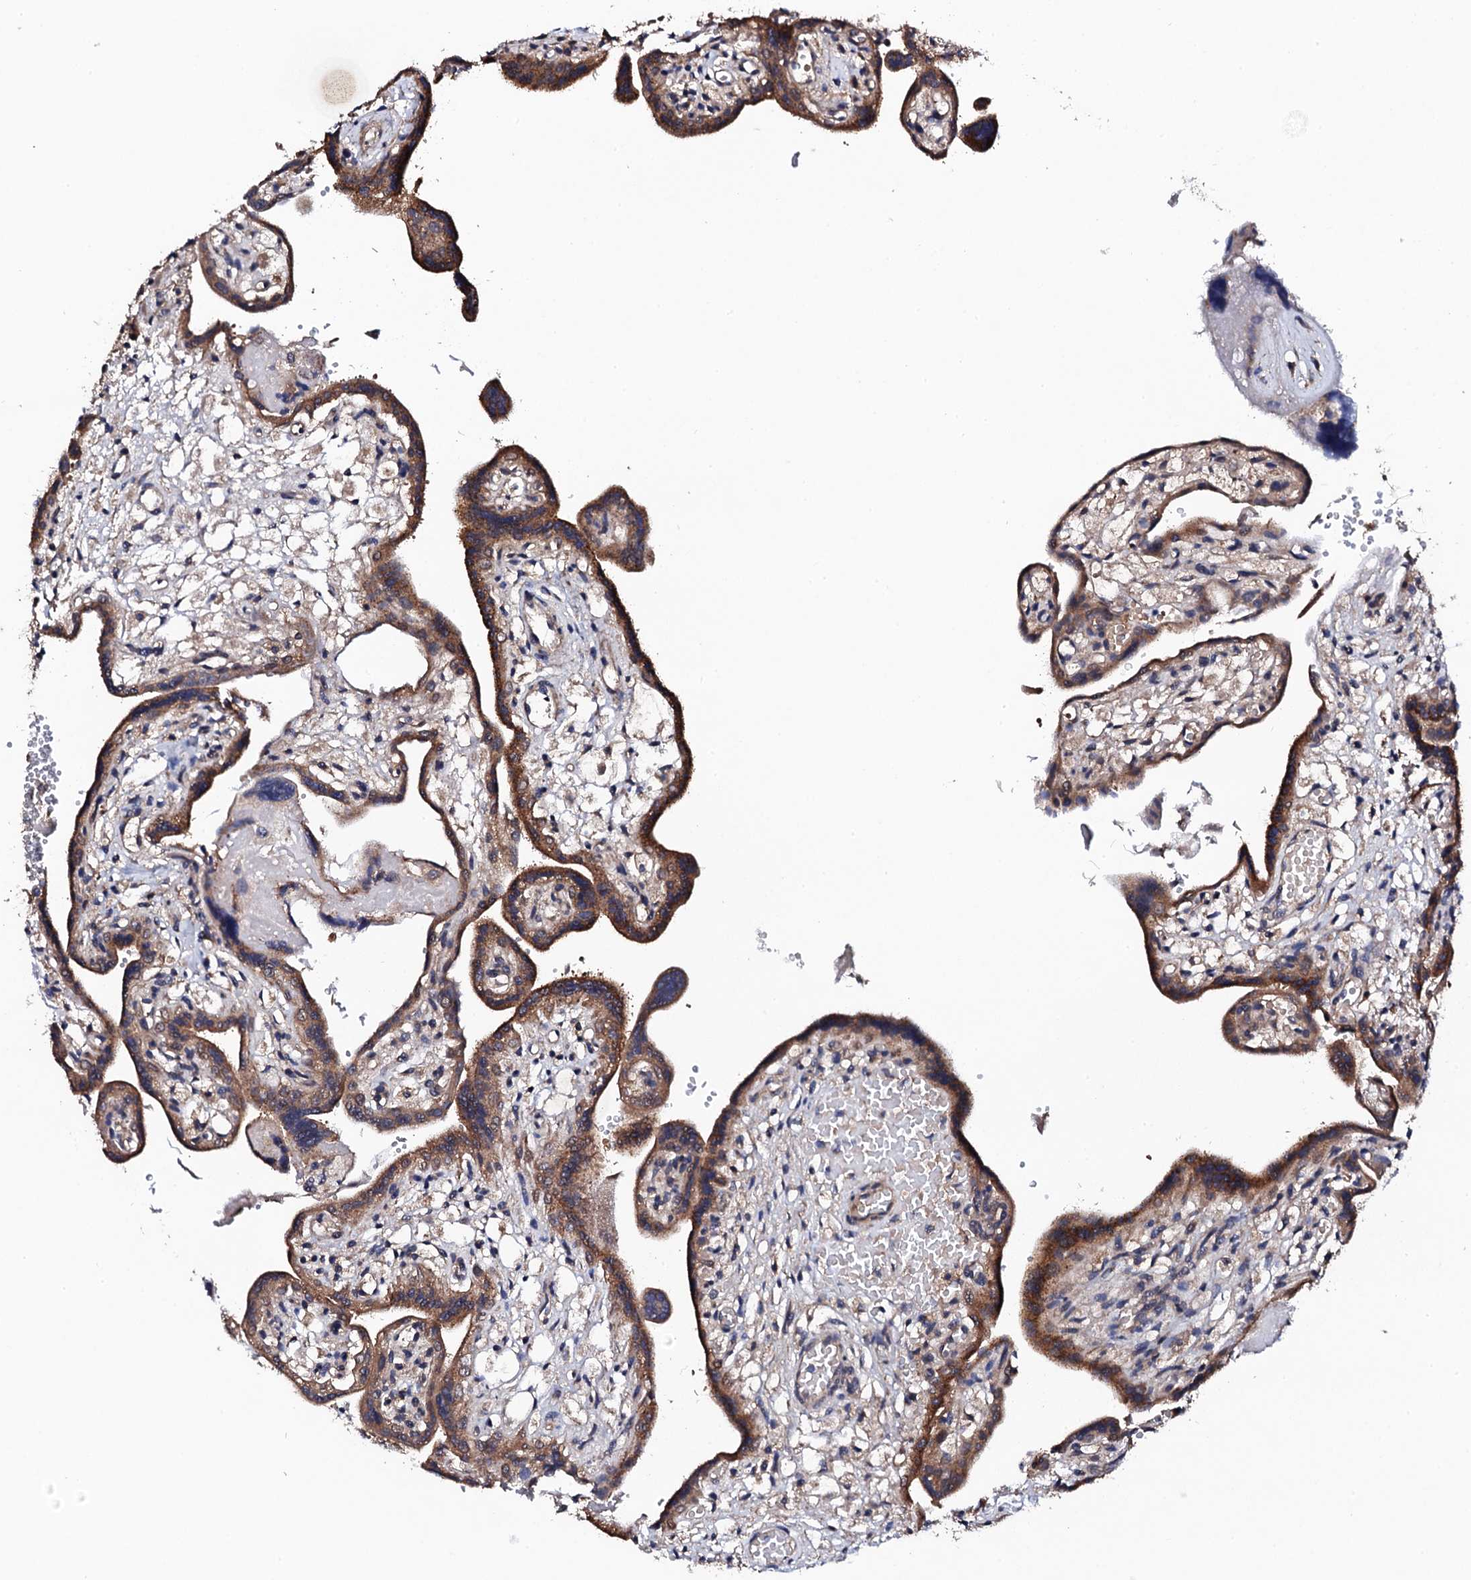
{"staining": {"intensity": "moderate", "quantity": ">75%", "location": "cytoplasmic/membranous"}, "tissue": "placenta", "cell_type": "Trophoblastic cells", "image_type": "normal", "snomed": [{"axis": "morphology", "description": "Normal tissue, NOS"}, {"axis": "topography", "description": "Placenta"}], "caption": "Protein expression analysis of unremarkable human placenta reveals moderate cytoplasmic/membranous staining in about >75% of trophoblastic cells.", "gene": "IP6K1", "patient": {"sex": "female", "age": 37}}